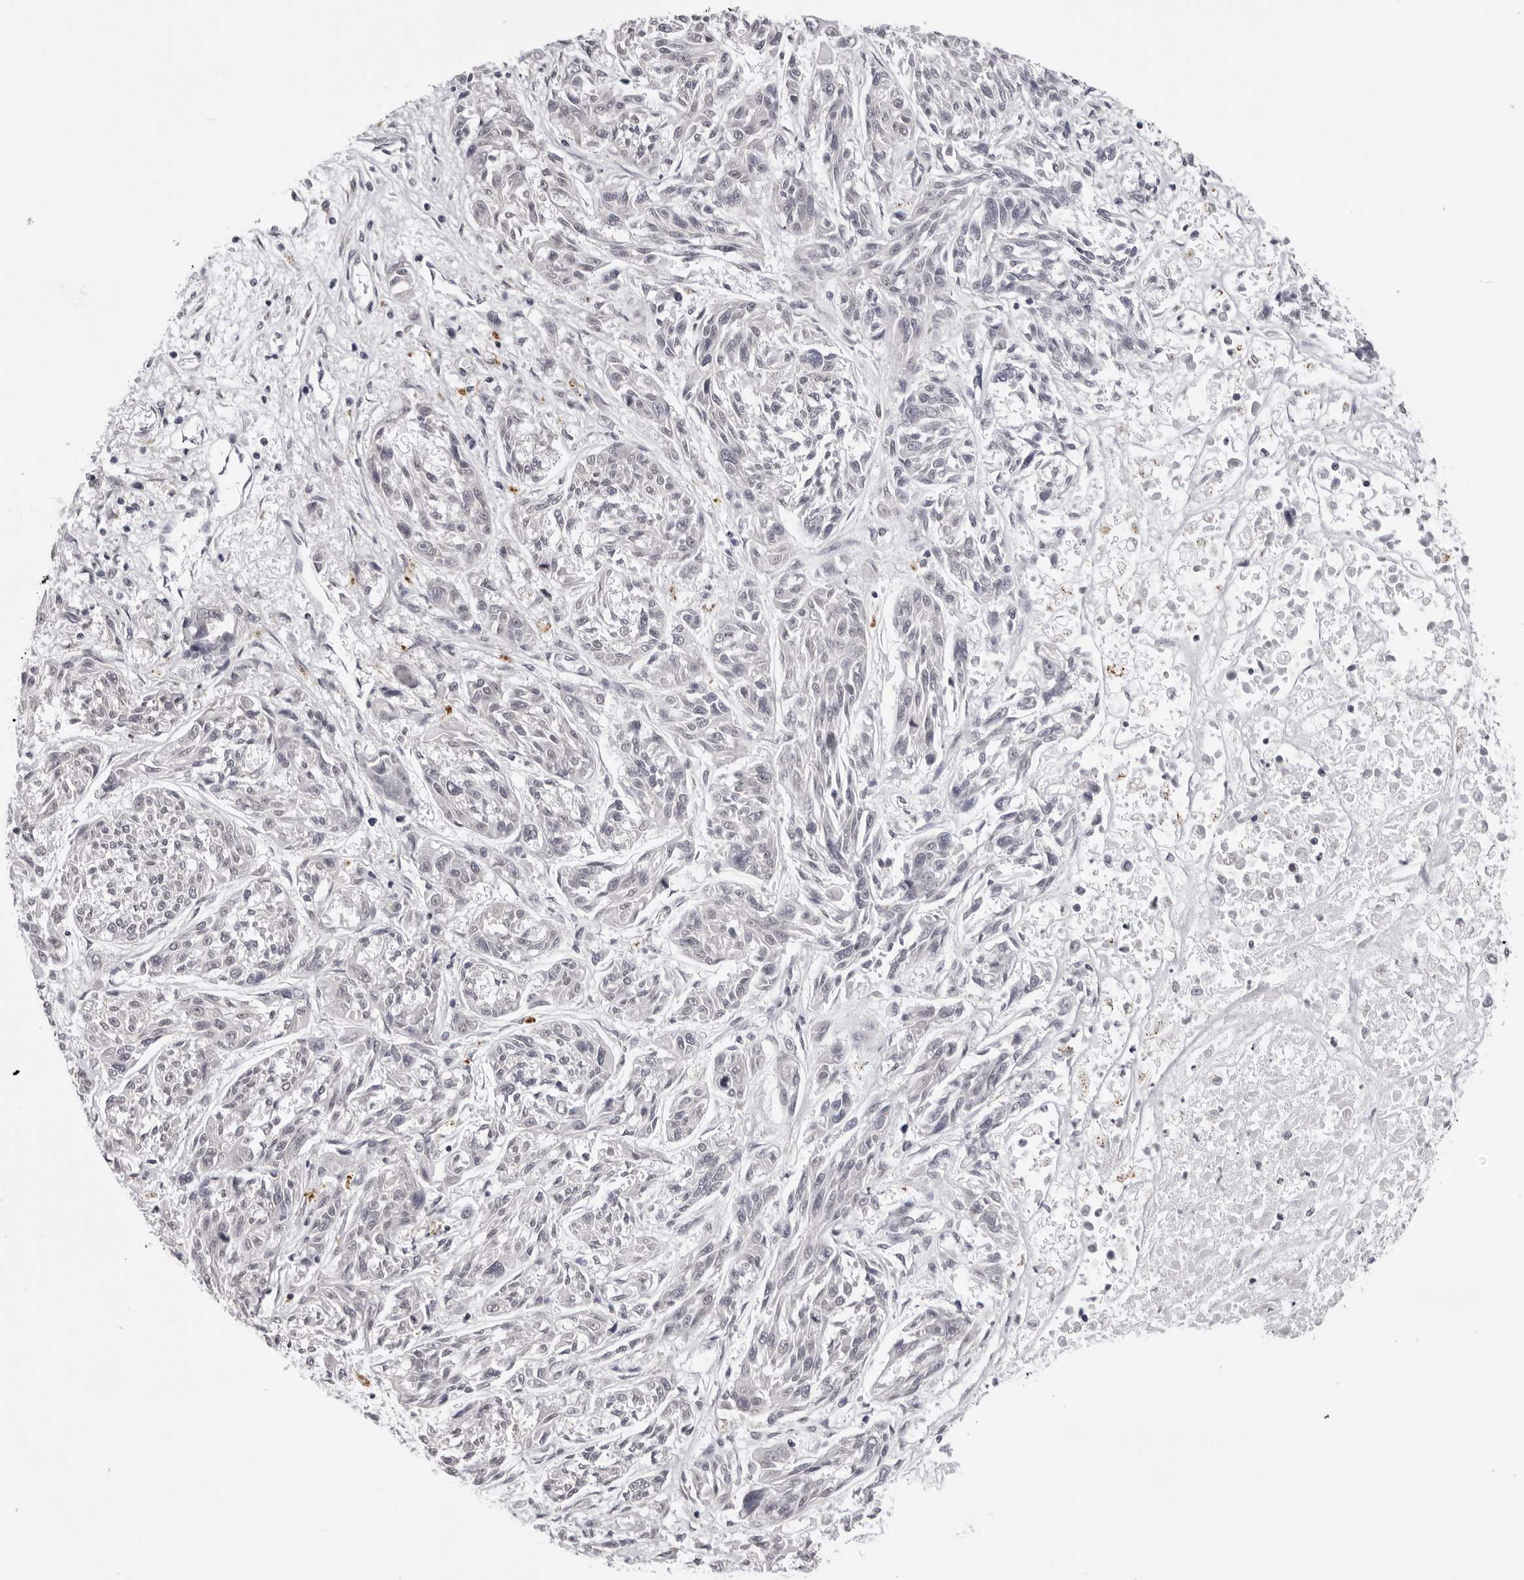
{"staining": {"intensity": "negative", "quantity": "none", "location": "none"}, "tissue": "melanoma", "cell_type": "Tumor cells", "image_type": "cancer", "snomed": [{"axis": "morphology", "description": "Malignant melanoma, NOS"}, {"axis": "topography", "description": "Skin"}], "caption": "This is an immunohistochemistry micrograph of human malignant melanoma. There is no positivity in tumor cells.", "gene": "PRUNE1", "patient": {"sex": "male", "age": 53}}